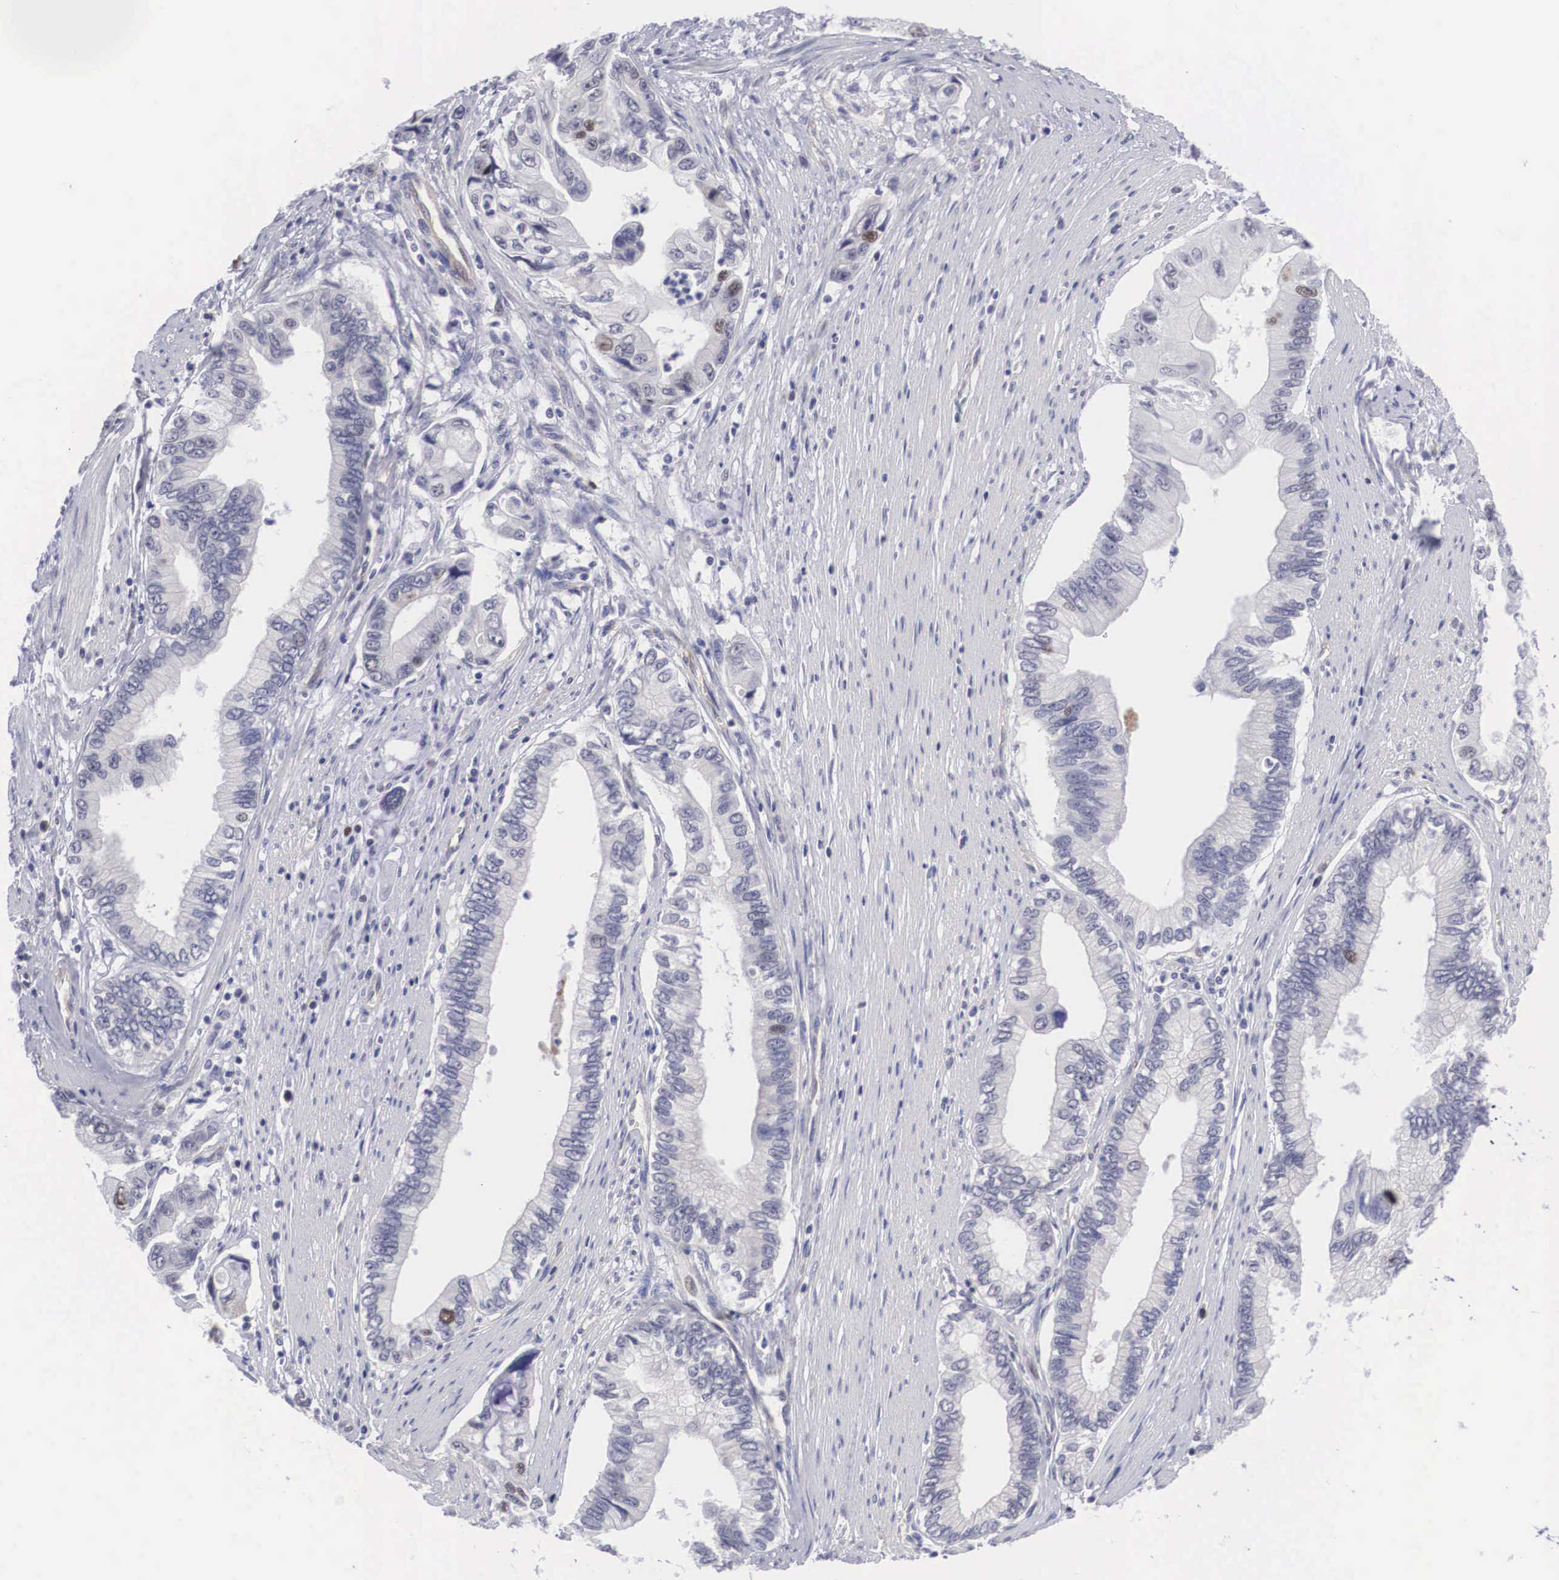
{"staining": {"intensity": "negative", "quantity": "none", "location": "none"}, "tissue": "pancreatic cancer", "cell_type": "Tumor cells", "image_type": "cancer", "snomed": [{"axis": "morphology", "description": "Adenocarcinoma, NOS"}, {"axis": "topography", "description": "Pancreas"}, {"axis": "topography", "description": "Stomach, upper"}], "caption": "Human pancreatic cancer (adenocarcinoma) stained for a protein using IHC displays no positivity in tumor cells.", "gene": "MAST4", "patient": {"sex": "male", "age": 77}}